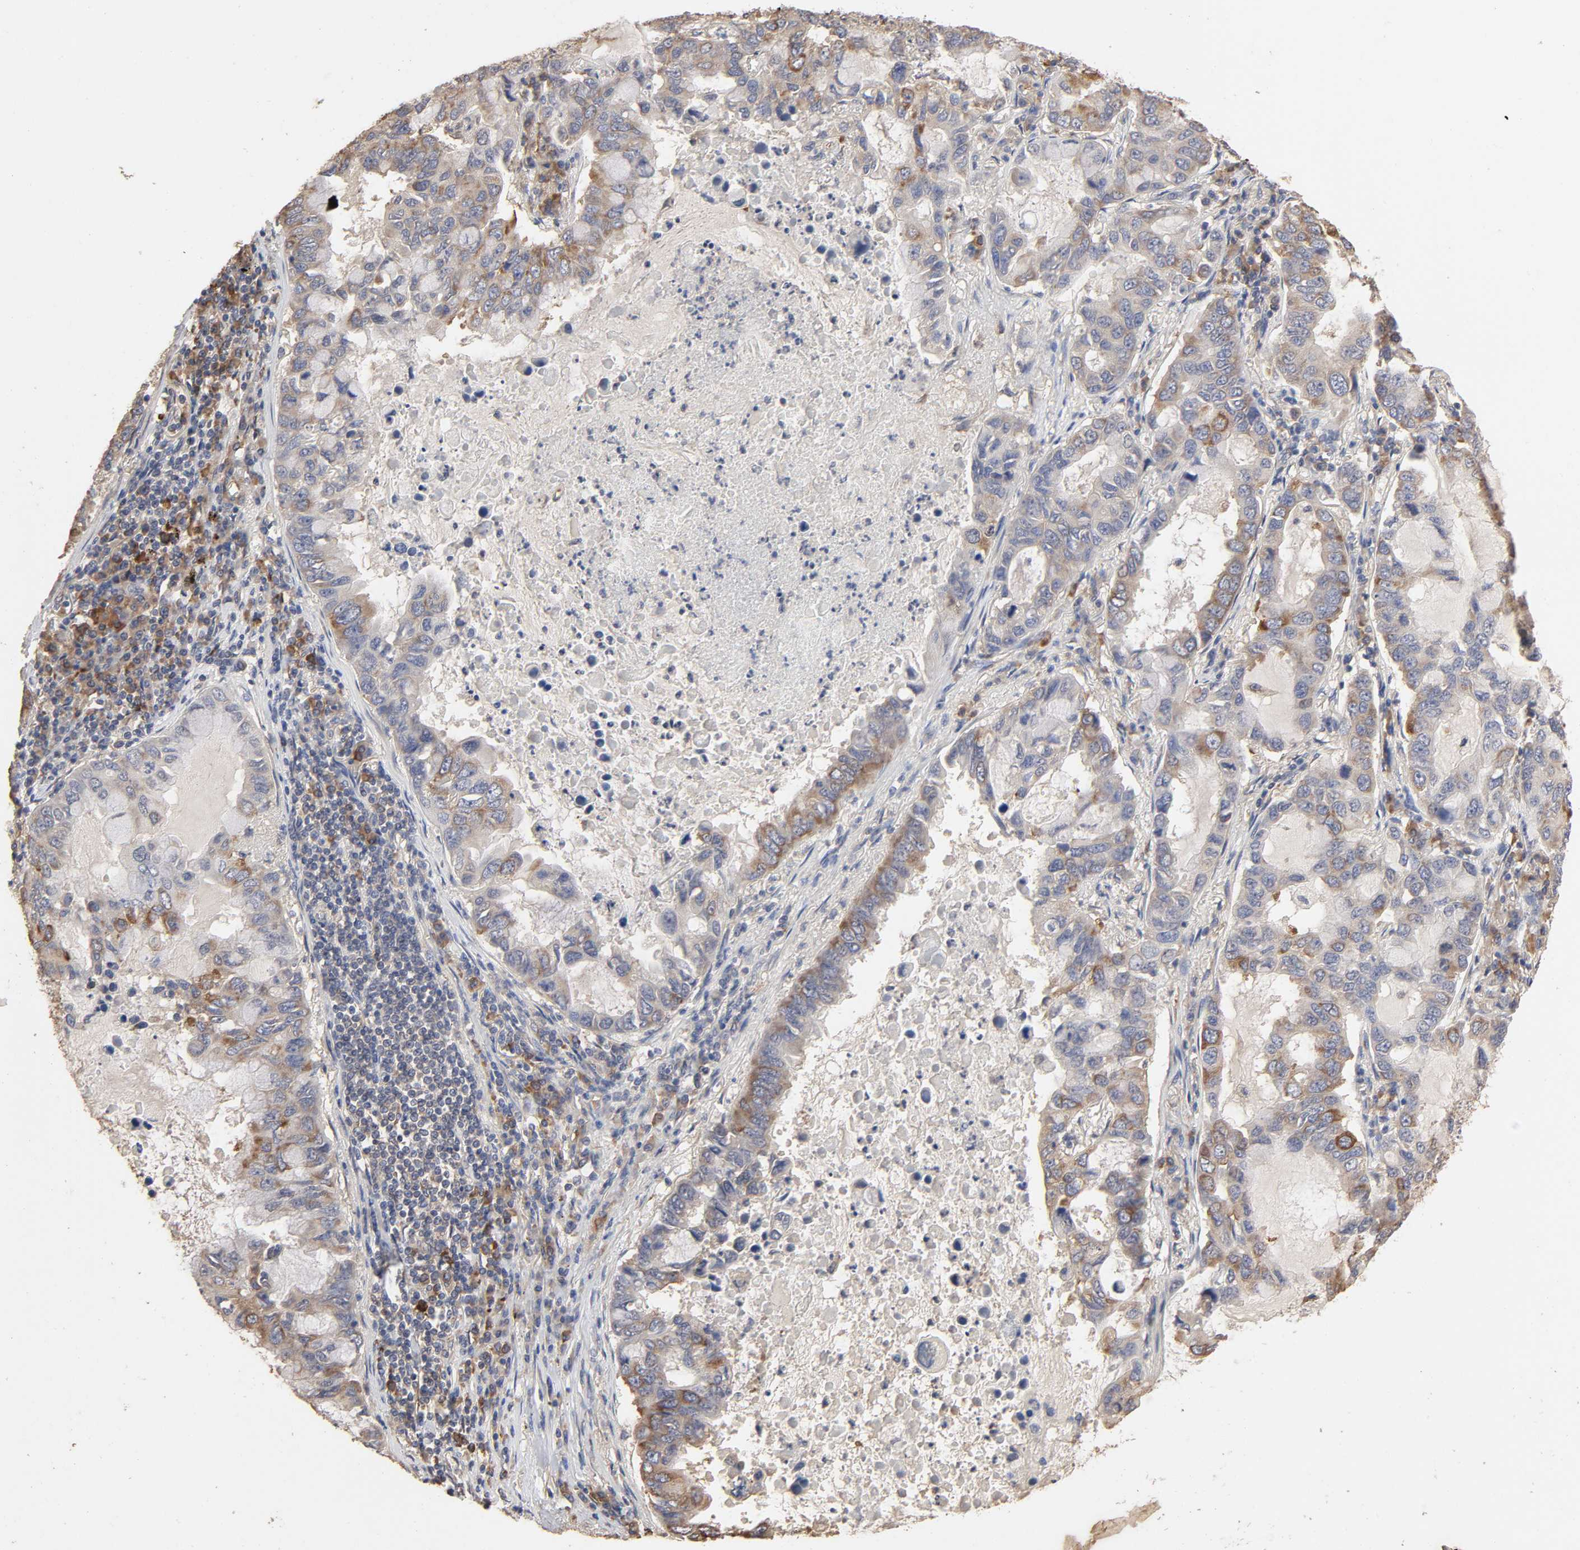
{"staining": {"intensity": "weak", "quantity": ">75%", "location": "cytoplasmic/membranous"}, "tissue": "lung cancer", "cell_type": "Tumor cells", "image_type": "cancer", "snomed": [{"axis": "morphology", "description": "Adenocarcinoma, NOS"}, {"axis": "topography", "description": "Lung"}], "caption": "Brown immunohistochemical staining in lung adenocarcinoma displays weak cytoplasmic/membranous expression in about >75% of tumor cells.", "gene": "EIF4G2", "patient": {"sex": "male", "age": 64}}